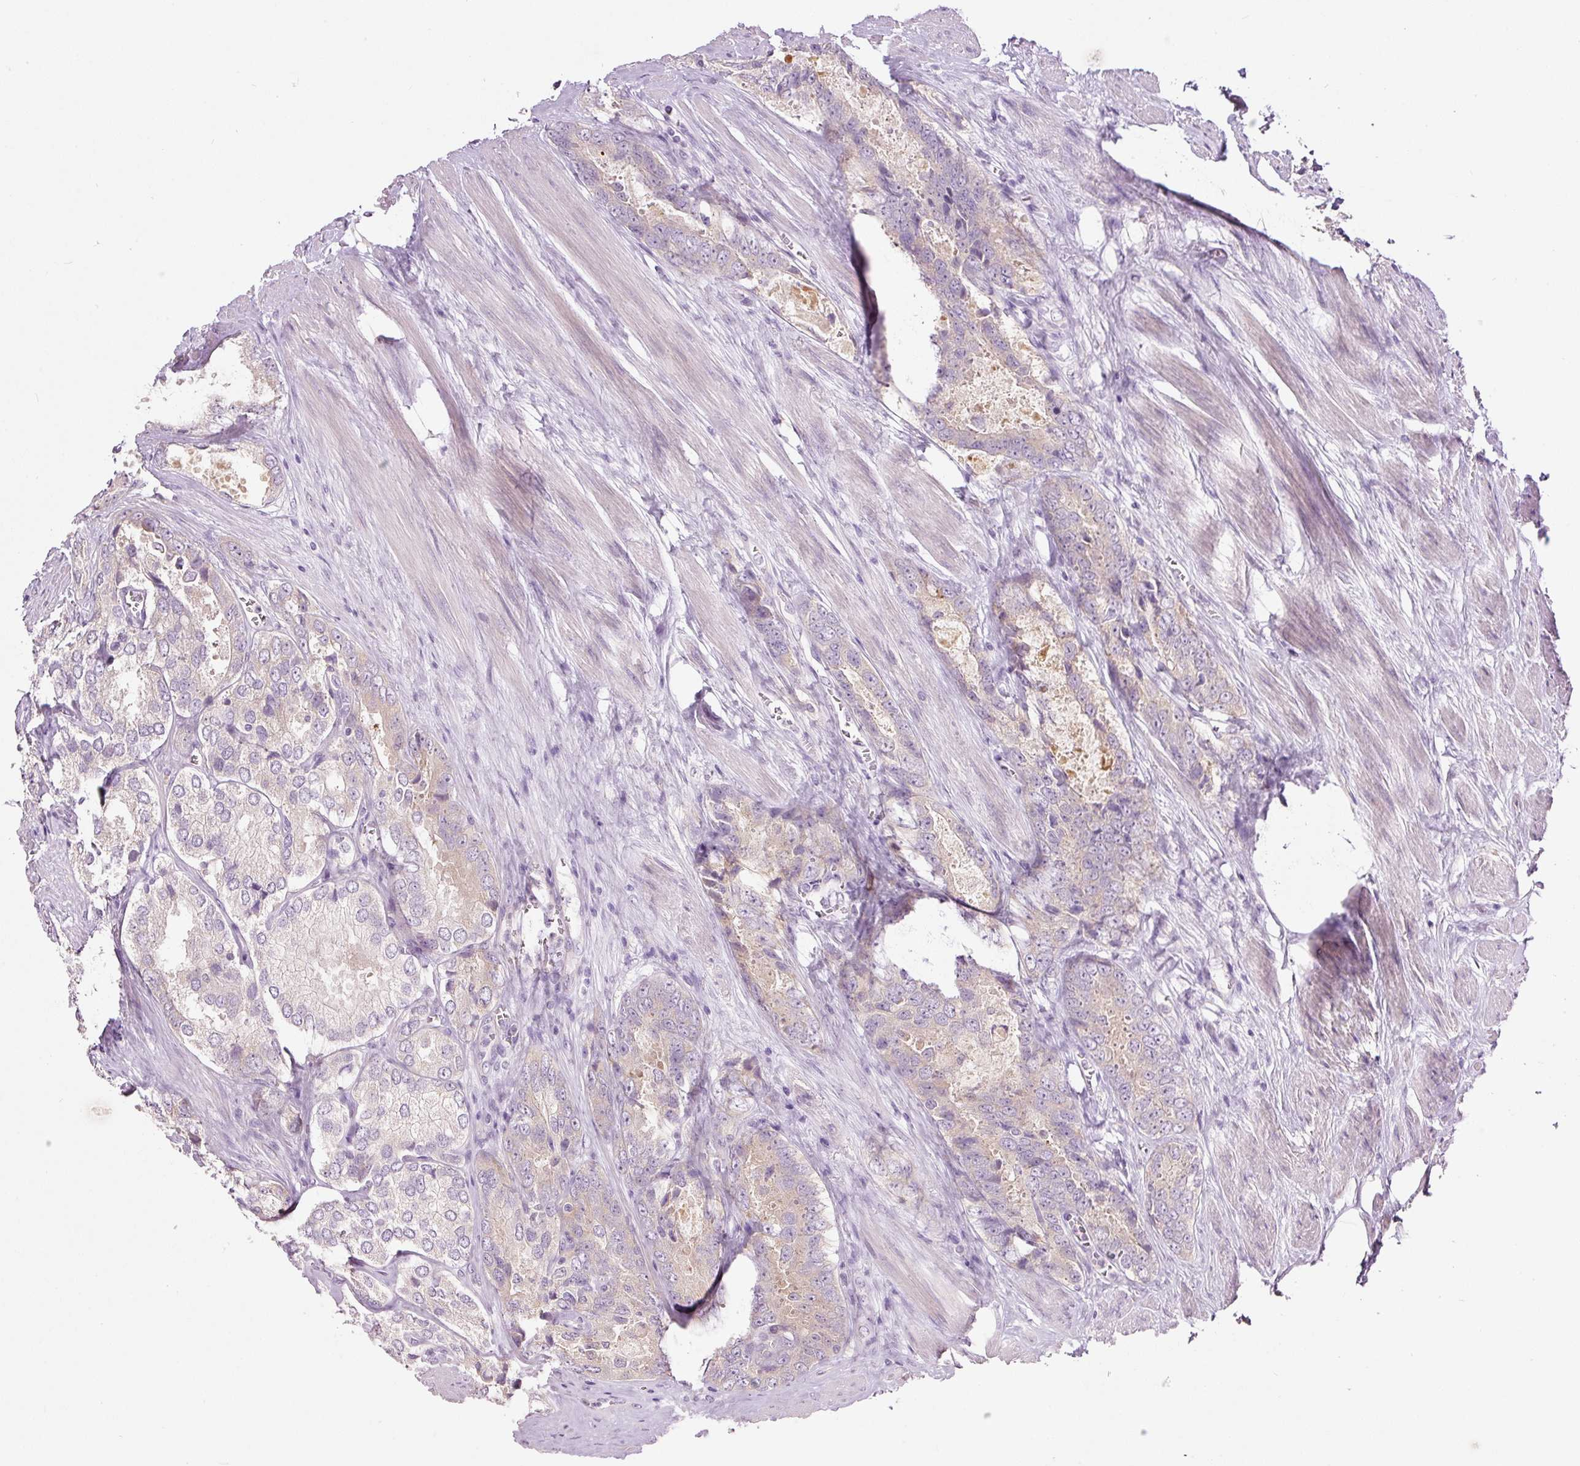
{"staining": {"intensity": "weak", "quantity": "<25%", "location": "cytoplasmic/membranous"}, "tissue": "prostate cancer", "cell_type": "Tumor cells", "image_type": "cancer", "snomed": [{"axis": "morphology", "description": "Adenocarcinoma, Low grade"}, {"axis": "topography", "description": "Prostate"}], "caption": "A histopathology image of human low-grade adenocarcinoma (prostate) is negative for staining in tumor cells.", "gene": "RSPO2", "patient": {"sex": "male", "age": 68}}